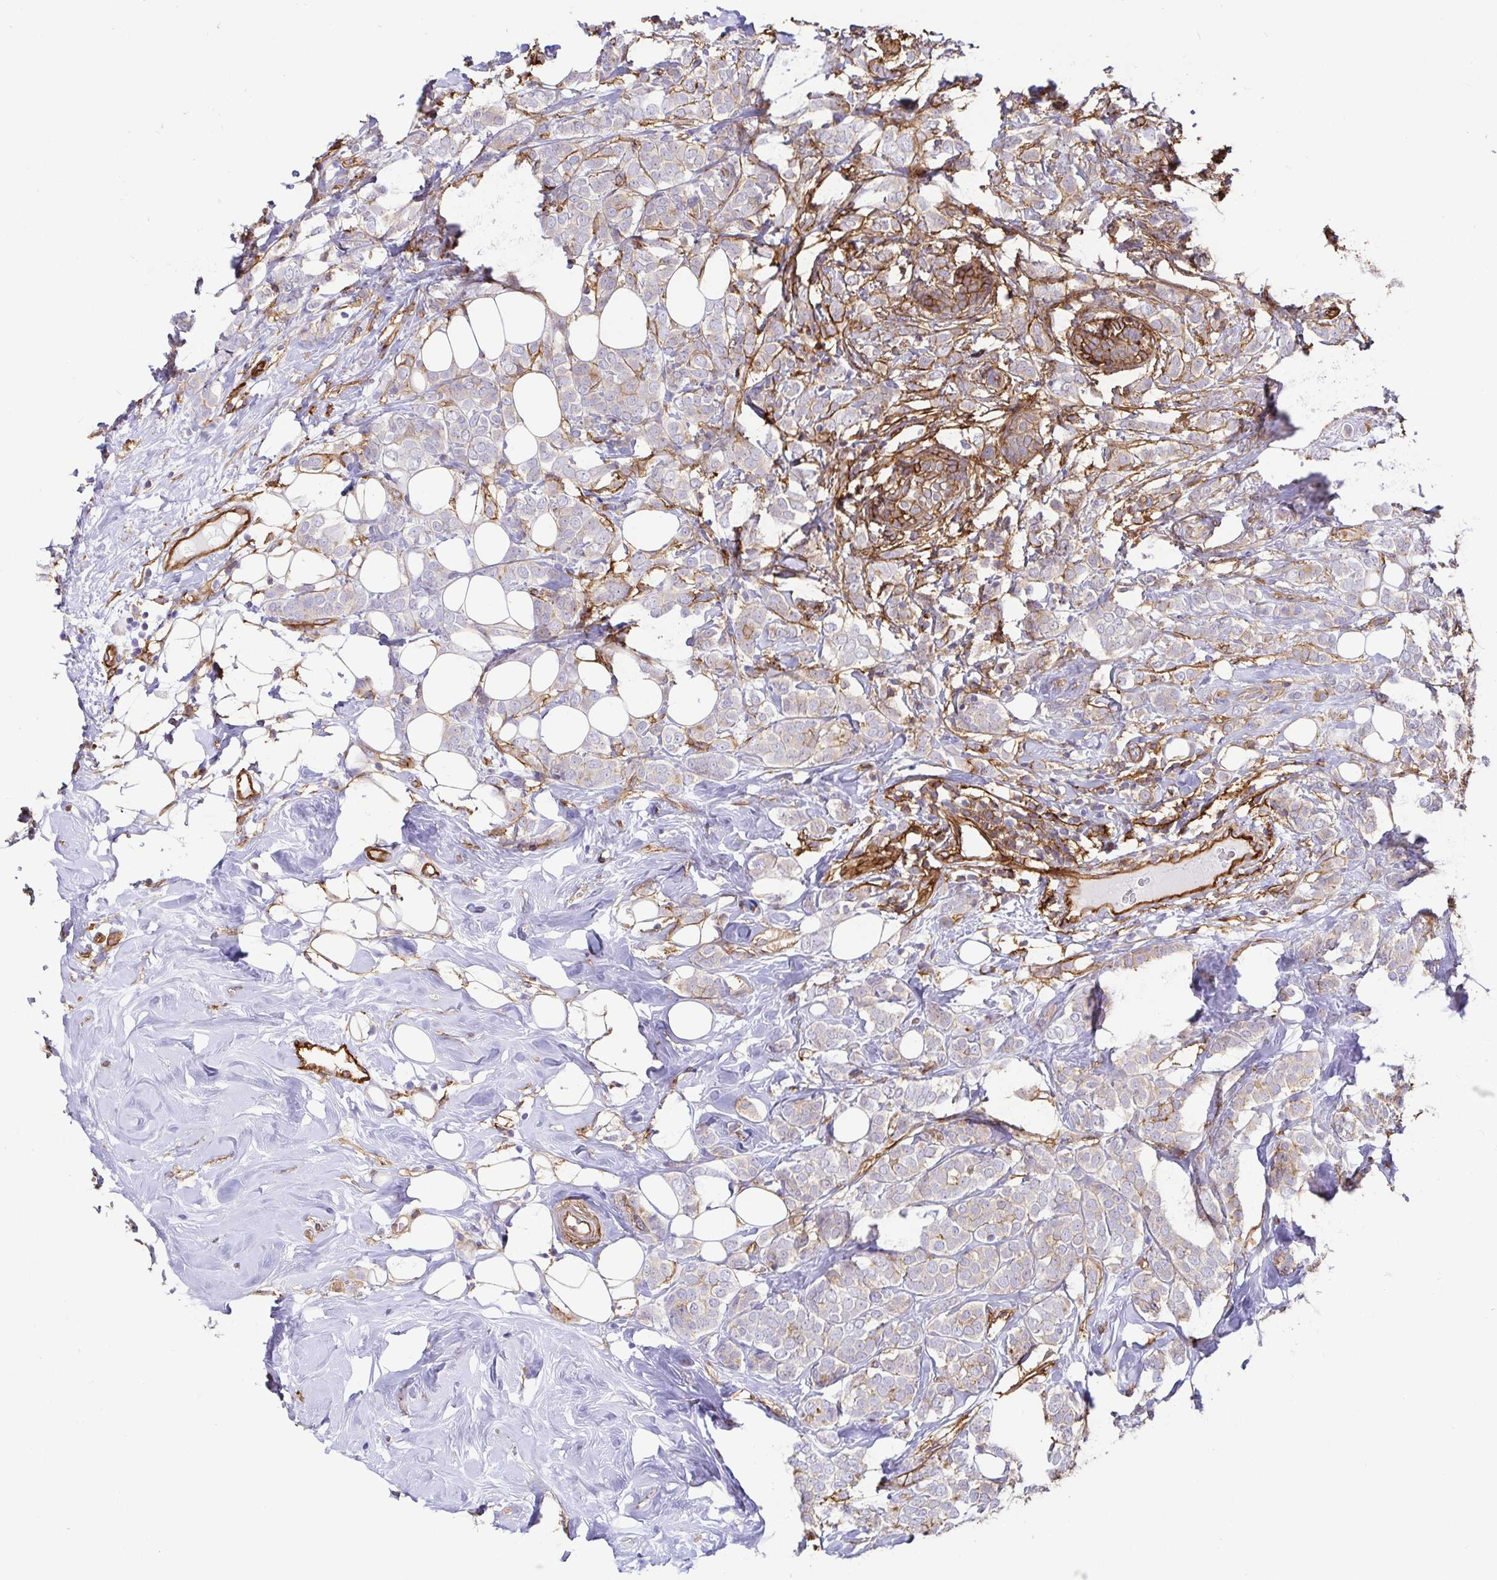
{"staining": {"intensity": "negative", "quantity": "none", "location": "none"}, "tissue": "breast cancer", "cell_type": "Tumor cells", "image_type": "cancer", "snomed": [{"axis": "morphology", "description": "Lobular carcinoma"}, {"axis": "topography", "description": "Breast"}], "caption": "The micrograph displays no staining of tumor cells in breast cancer.", "gene": "ANXA2", "patient": {"sex": "female", "age": 49}}